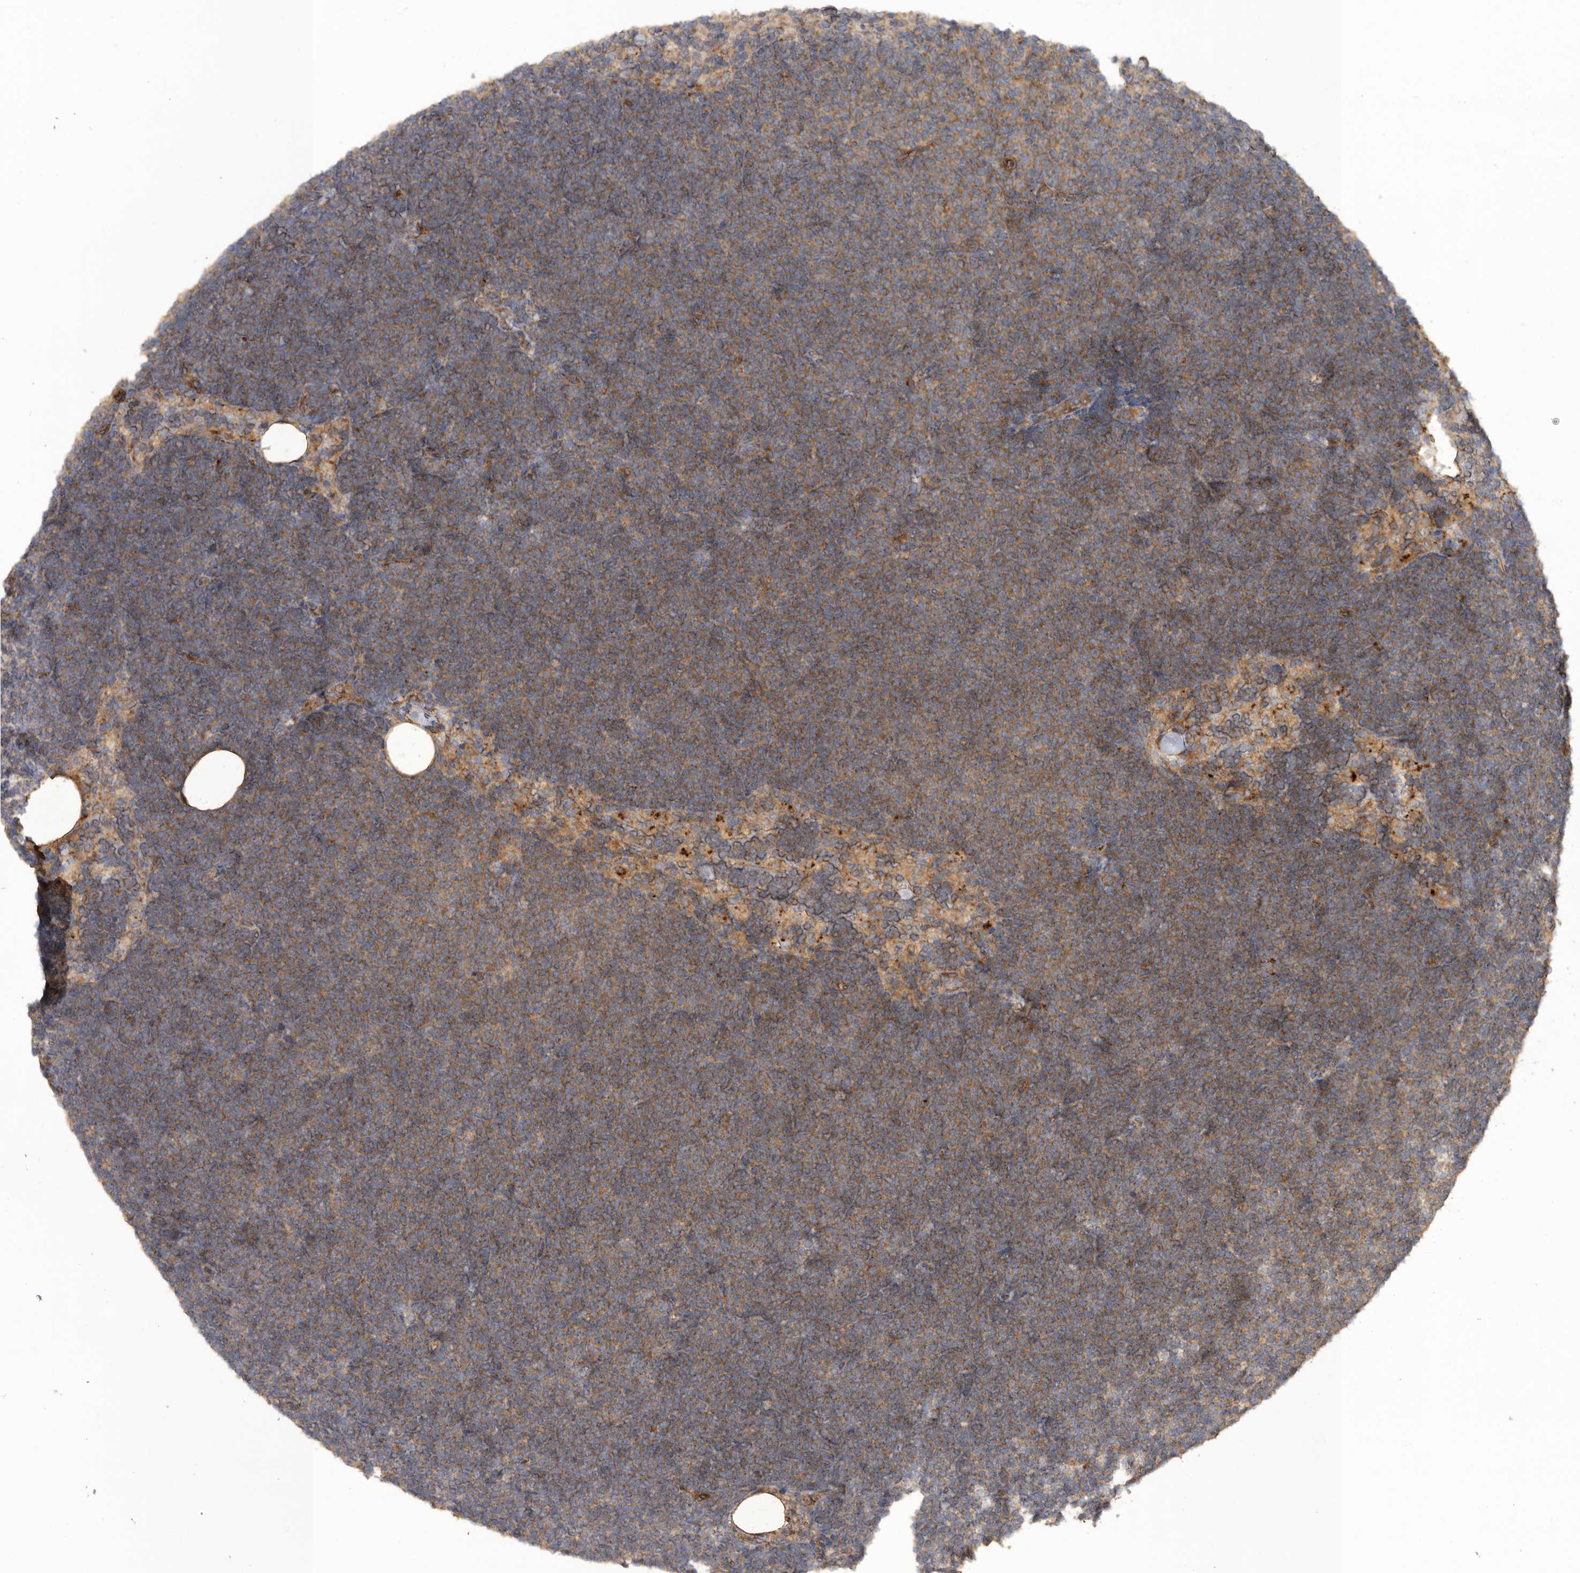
{"staining": {"intensity": "moderate", "quantity": ">75%", "location": "cytoplasmic/membranous"}, "tissue": "lymphoma", "cell_type": "Tumor cells", "image_type": "cancer", "snomed": [{"axis": "morphology", "description": "Malignant lymphoma, non-Hodgkin's type, Low grade"}, {"axis": "topography", "description": "Lymph node"}], "caption": "IHC histopathology image of lymphoma stained for a protein (brown), which demonstrates medium levels of moderate cytoplasmic/membranous expression in about >75% of tumor cells.", "gene": "PODXL2", "patient": {"sex": "female", "age": 53}}